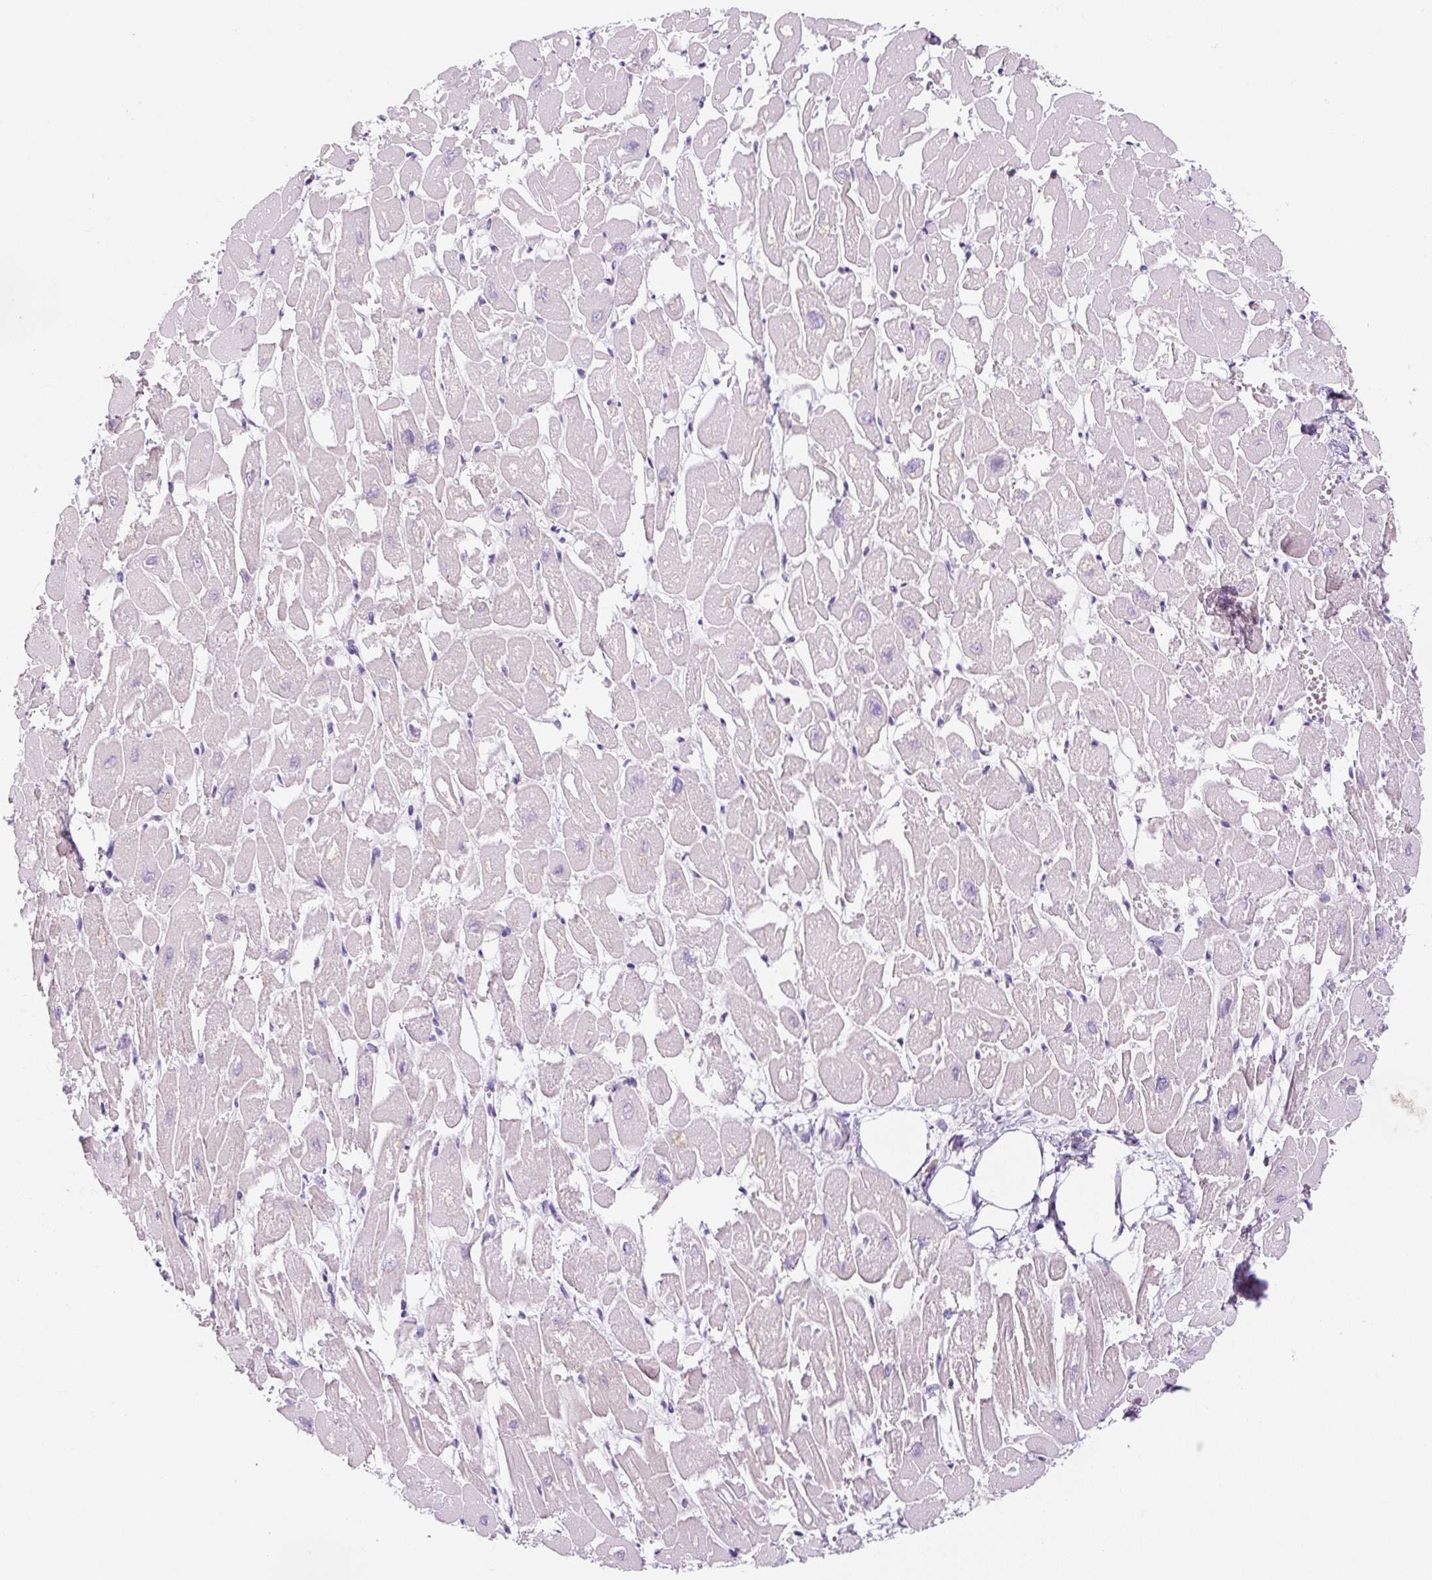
{"staining": {"intensity": "weak", "quantity": "25%-75%", "location": "cytoplasmic/membranous"}, "tissue": "heart muscle", "cell_type": "Cardiomyocytes", "image_type": "normal", "snomed": [{"axis": "morphology", "description": "Normal tissue, NOS"}, {"axis": "topography", "description": "Heart"}], "caption": "Heart muscle stained with immunohistochemistry exhibits weak cytoplasmic/membranous positivity in about 25%-75% of cardiomyocytes. (DAB IHC, brown staining for protein, blue staining for nuclei).", "gene": "FUT10", "patient": {"sex": "male", "age": 54}}